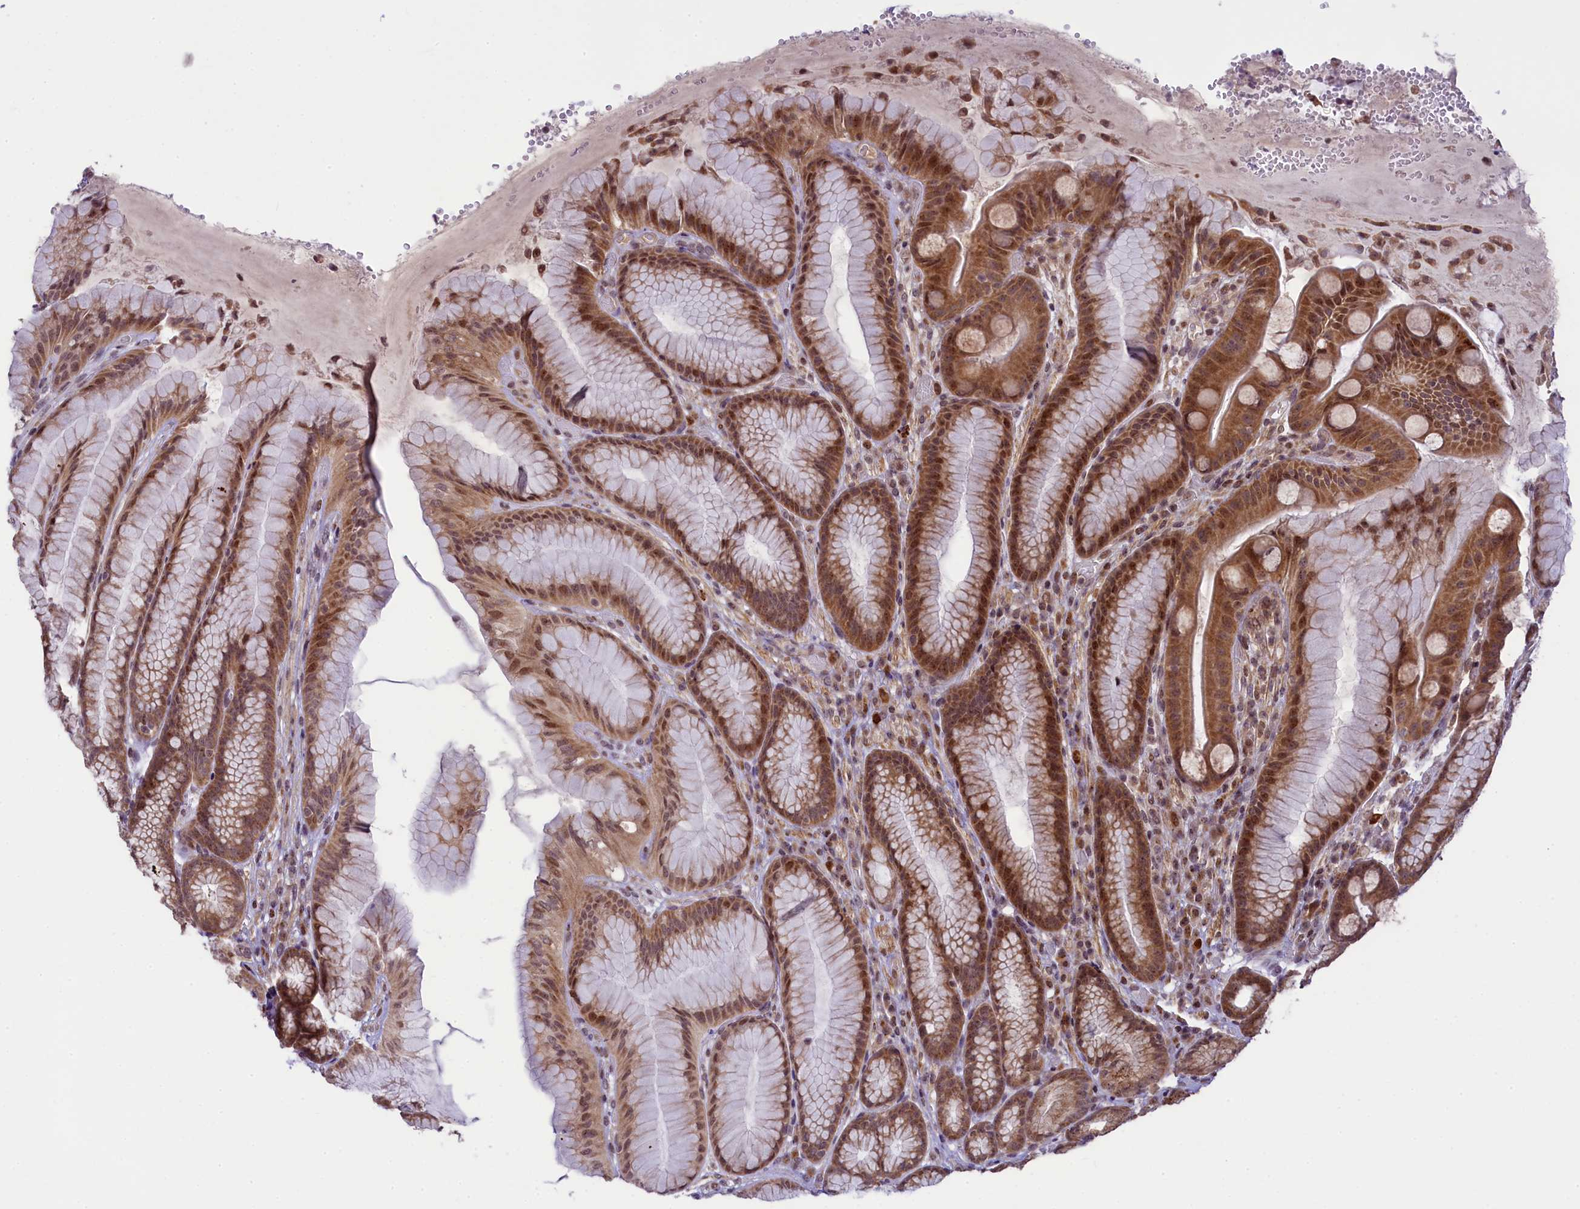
{"staining": {"intensity": "moderate", "quantity": ">75%", "location": "cytoplasmic/membranous,nuclear"}, "tissue": "stomach", "cell_type": "Glandular cells", "image_type": "normal", "snomed": [{"axis": "morphology", "description": "Normal tissue, NOS"}, {"axis": "topography", "description": "Stomach"}], "caption": "This image shows immunohistochemistry (IHC) staining of benign stomach, with medium moderate cytoplasmic/membranous,nuclear staining in about >75% of glandular cells.", "gene": "RBBP8", "patient": {"sex": "male", "age": 57}}